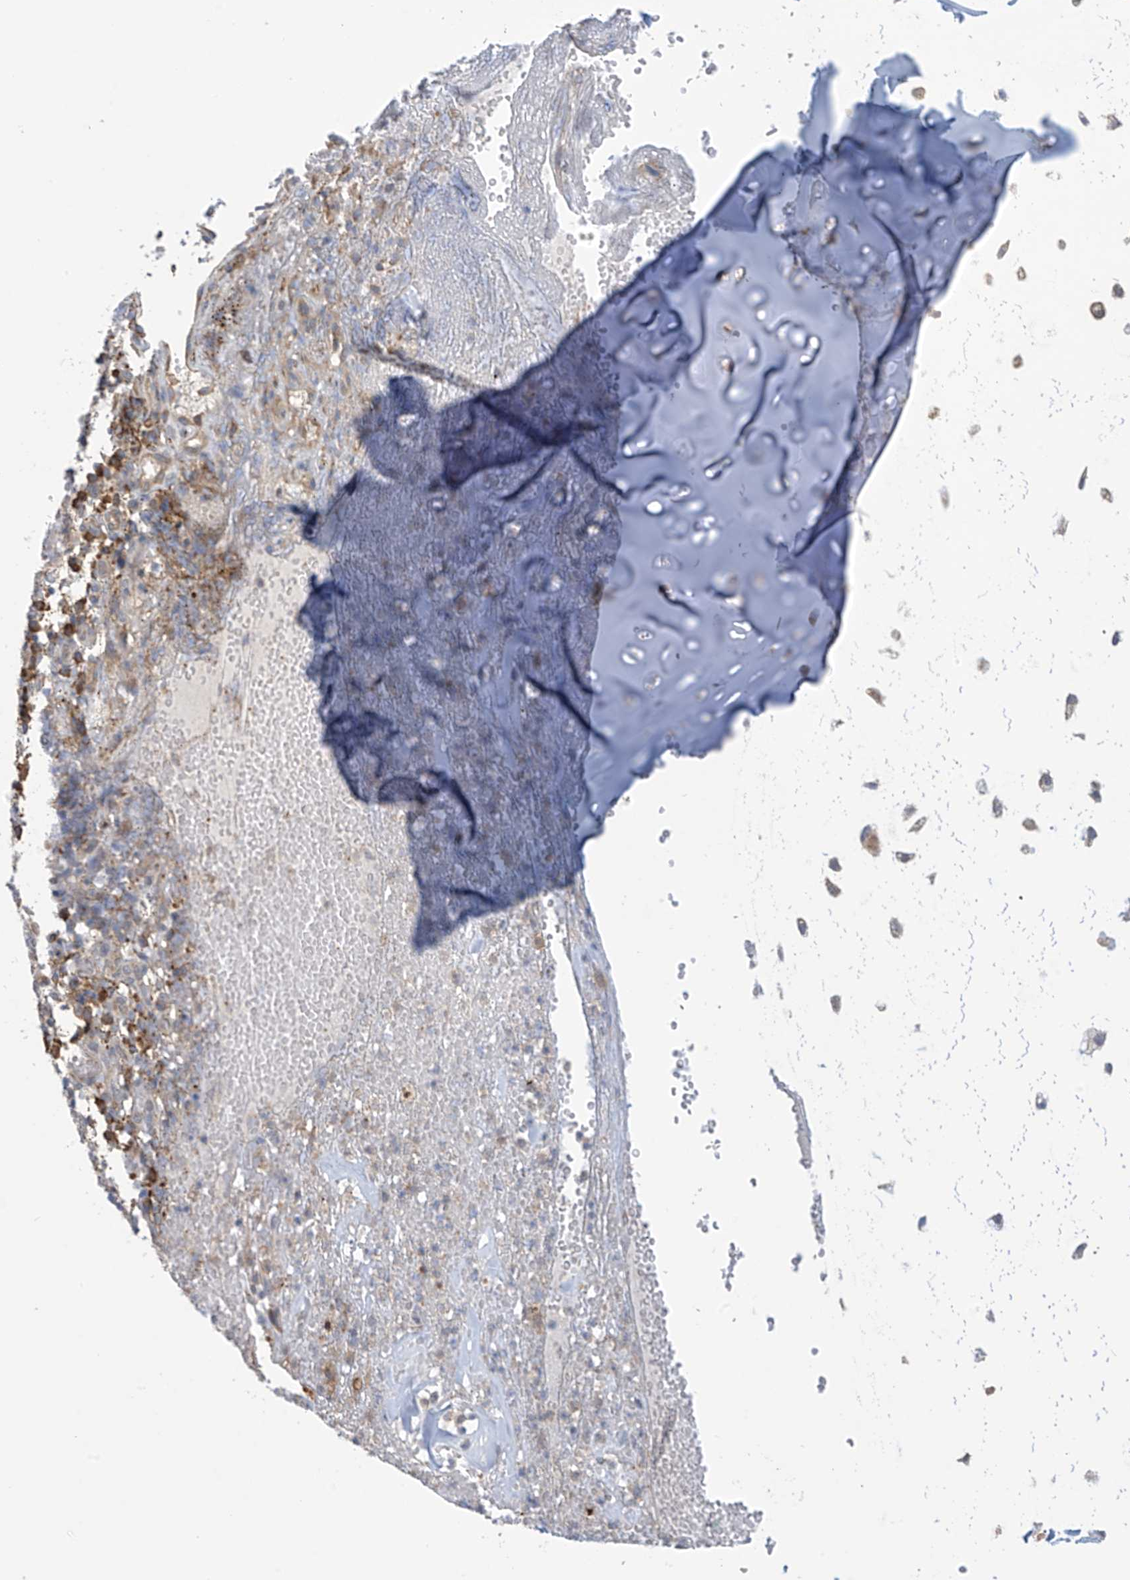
{"staining": {"intensity": "weak", "quantity": "<25%", "location": "cytoplasmic/membranous"}, "tissue": "adipose tissue", "cell_type": "Adipocytes", "image_type": "normal", "snomed": [{"axis": "morphology", "description": "Normal tissue, NOS"}, {"axis": "morphology", "description": "Basal cell carcinoma"}, {"axis": "topography", "description": "Cartilage tissue"}, {"axis": "topography", "description": "Nasopharynx"}, {"axis": "topography", "description": "Oral tissue"}], "caption": "DAB immunohistochemical staining of normal human adipose tissue reveals no significant staining in adipocytes. (DAB immunohistochemistry visualized using brightfield microscopy, high magnification).", "gene": "KIAA1522", "patient": {"sex": "female", "age": 77}}